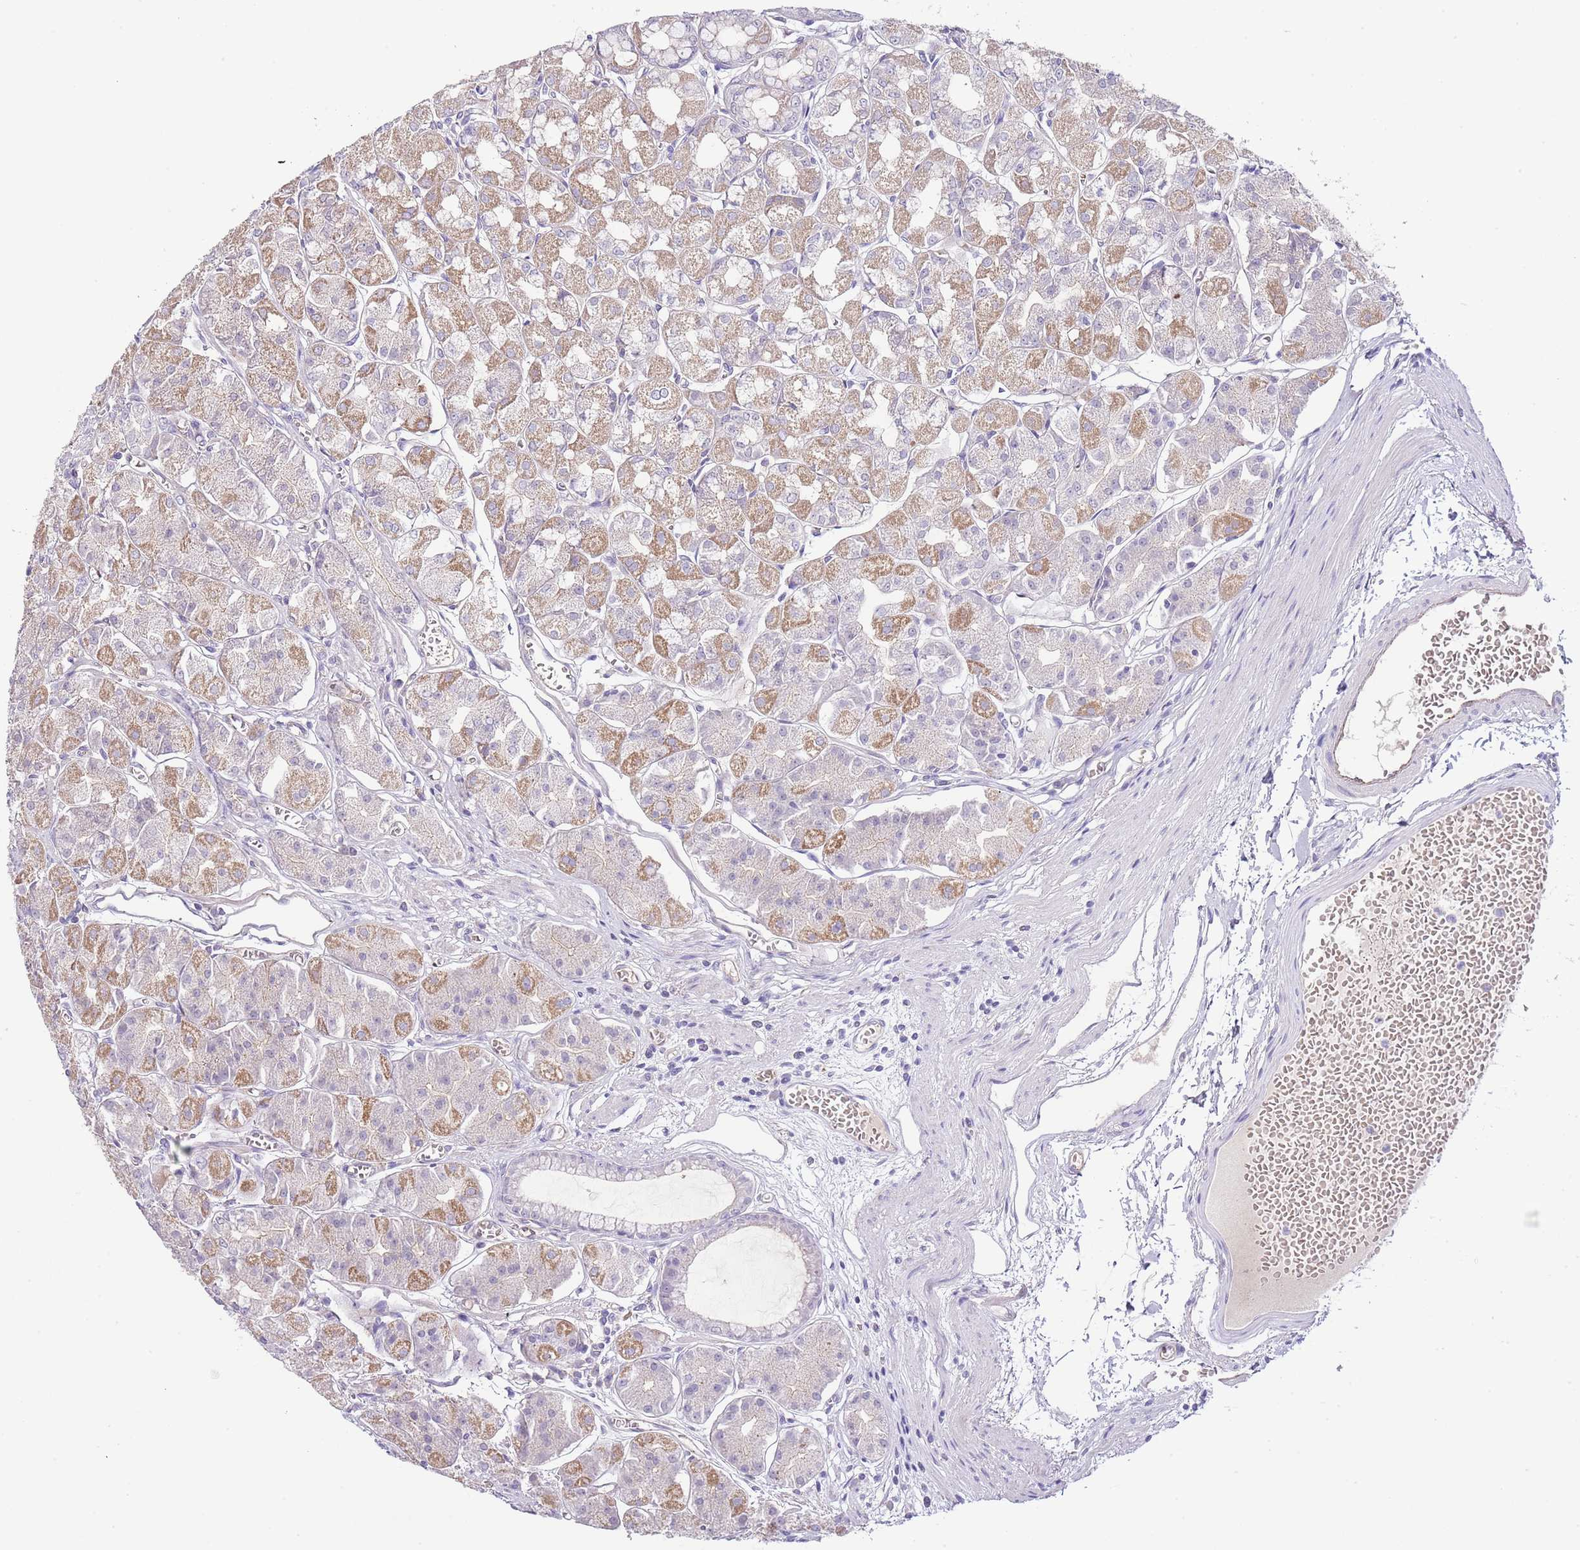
{"staining": {"intensity": "moderate", "quantity": "25%-75%", "location": "cytoplasmic/membranous"}, "tissue": "stomach", "cell_type": "Glandular cells", "image_type": "normal", "snomed": [{"axis": "morphology", "description": "Normal tissue, NOS"}, {"axis": "topography", "description": "Stomach"}], "caption": "This is a histology image of IHC staining of normal stomach, which shows moderate expression in the cytoplasmic/membranous of glandular cells.", "gene": "ABHD17A", "patient": {"sex": "male", "age": 55}}